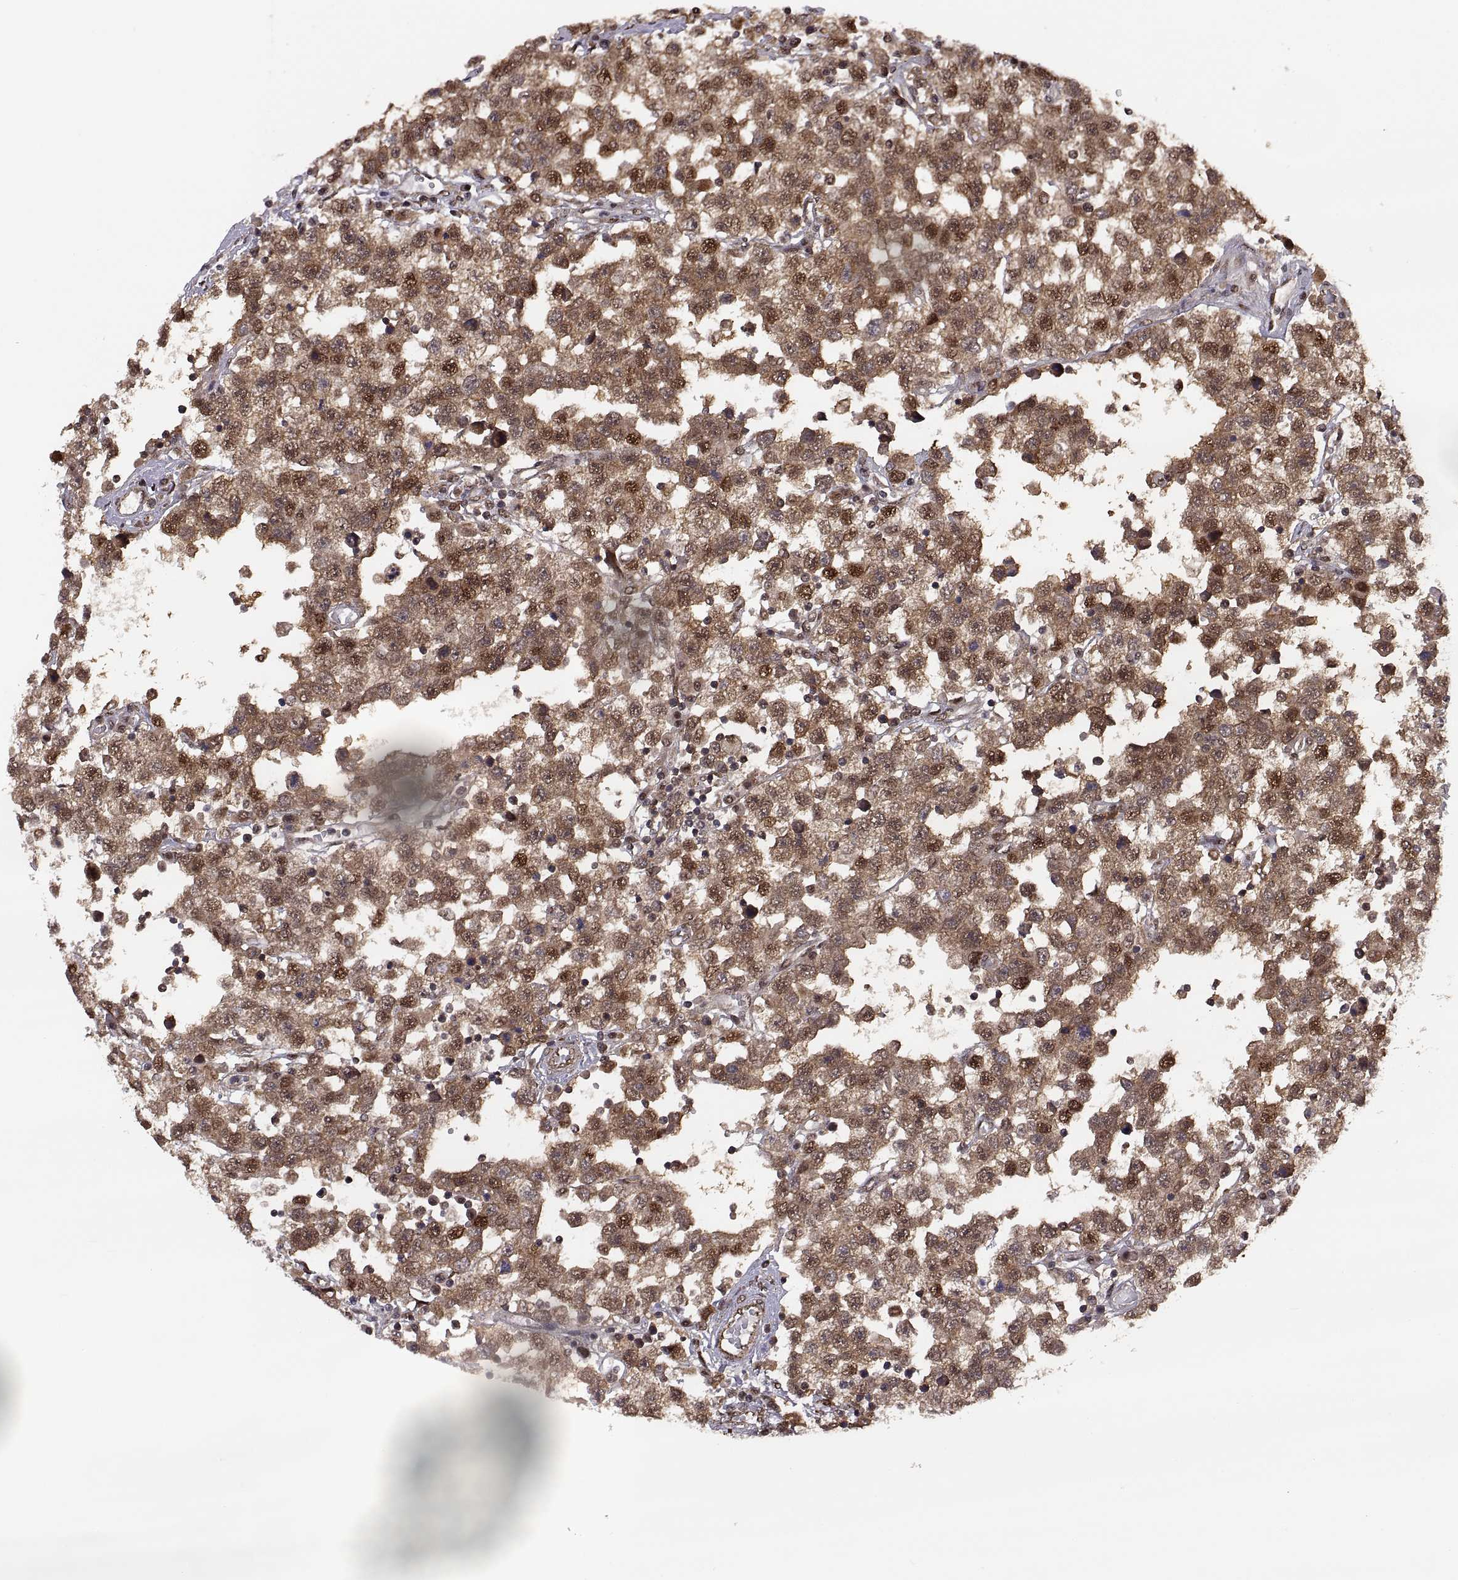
{"staining": {"intensity": "moderate", "quantity": ">75%", "location": "cytoplasmic/membranous,nuclear"}, "tissue": "testis cancer", "cell_type": "Tumor cells", "image_type": "cancer", "snomed": [{"axis": "morphology", "description": "Seminoma, NOS"}, {"axis": "topography", "description": "Testis"}], "caption": "A photomicrograph of human testis cancer (seminoma) stained for a protein exhibits moderate cytoplasmic/membranous and nuclear brown staining in tumor cells.", "gene": "PSMC2", "patient": {"sex": "male", "age": 34}}